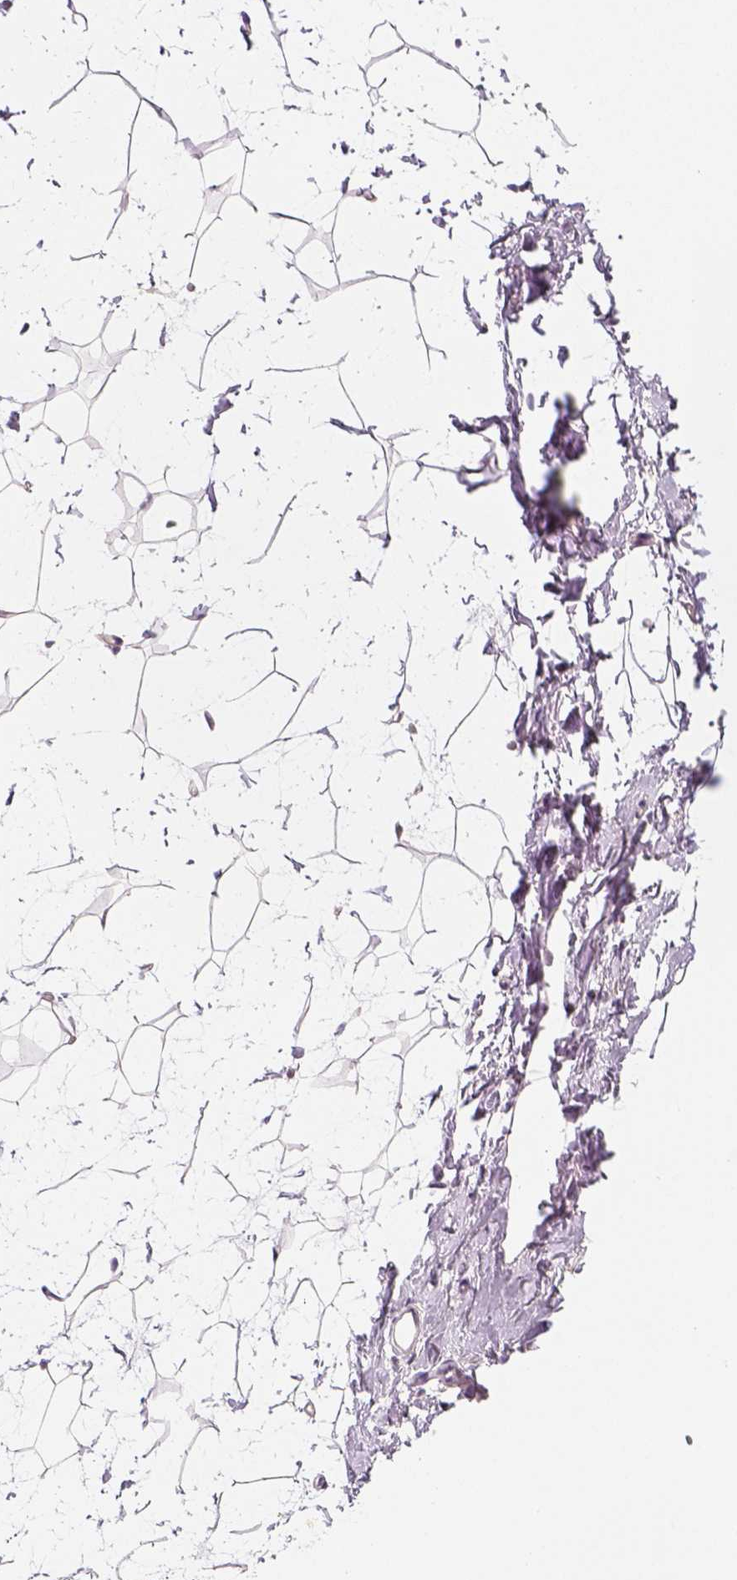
{"staining": {"intensity": "negative", "quantity": "none", "location": "none"}, "tissue": "breast", "cell_type": "Adipocytes", "image_type": "normal", "snomed": [{"axis": "morphology", "description": "Normal tissue, NOS"}, {"axis": "topography", "description": "Breast"}], "caption": "This is an immunohistochemistry (IHC) image of benign human breast. There is no staining in adipocytes.", "gene": "TP53", "patient": {"sex": "female", "age": 32}}